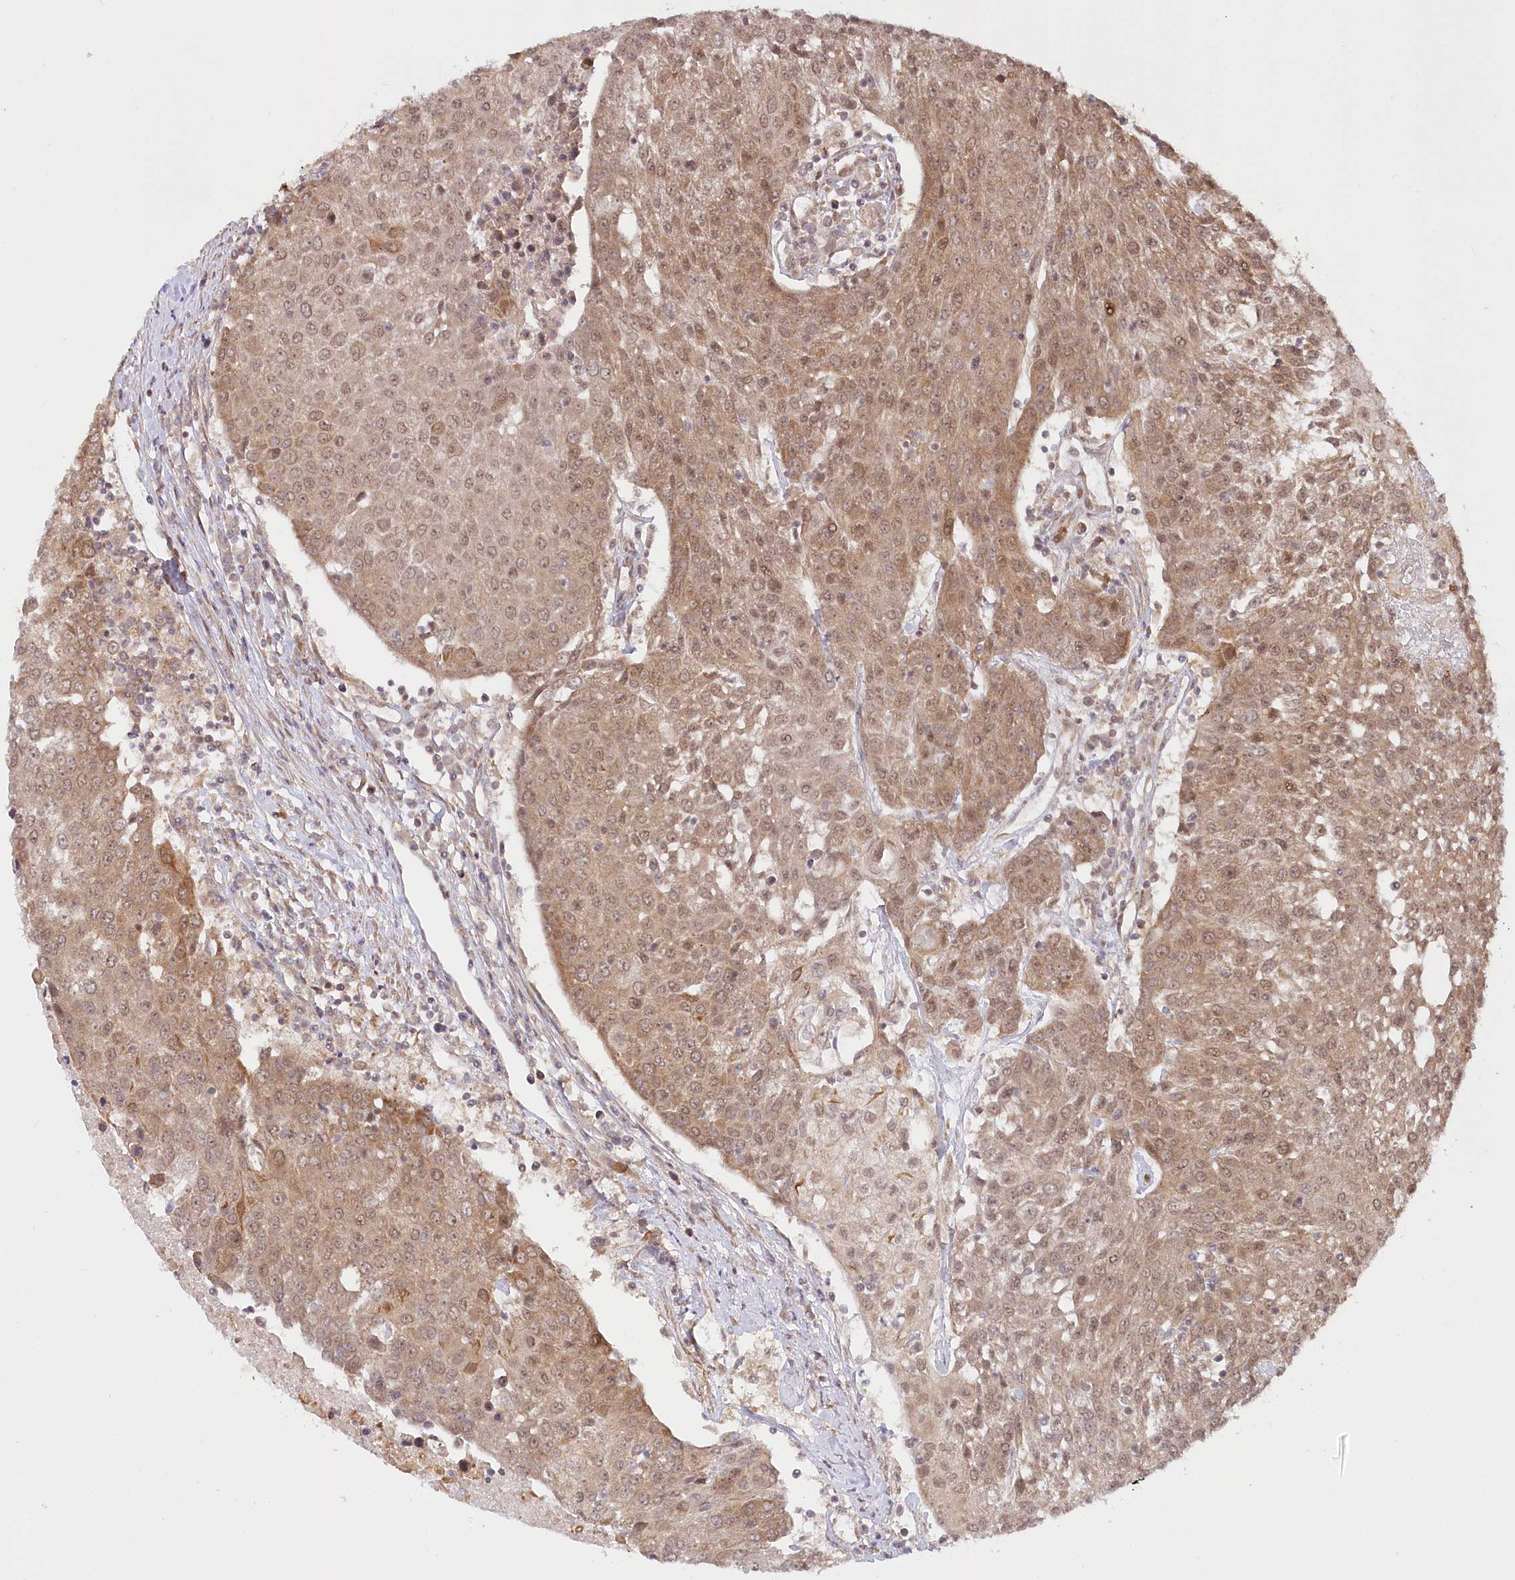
{"staining": {"intensity": "moderate", "quantity": ">75%", "location": "cytoplasmic/membranous,nuclear"}, "tissue": "urothelial cancer", "cell_type": "Tumor cells", "image_type": "cancer", "snomed": [{"axis": "morphology", "description": "Urothelial carcinoma, High grade"}, {"axis": "topography", "description": "Urinary bladder"}], "caption": "This is a histology image of immunohistochemistry staining of urothelial cancer, which shows moderate staining in the cytoplasmic/membranous and nuclear of tumor cells.", "gene": "CEP70", "patient": {"sex": "female", "age": 85}}